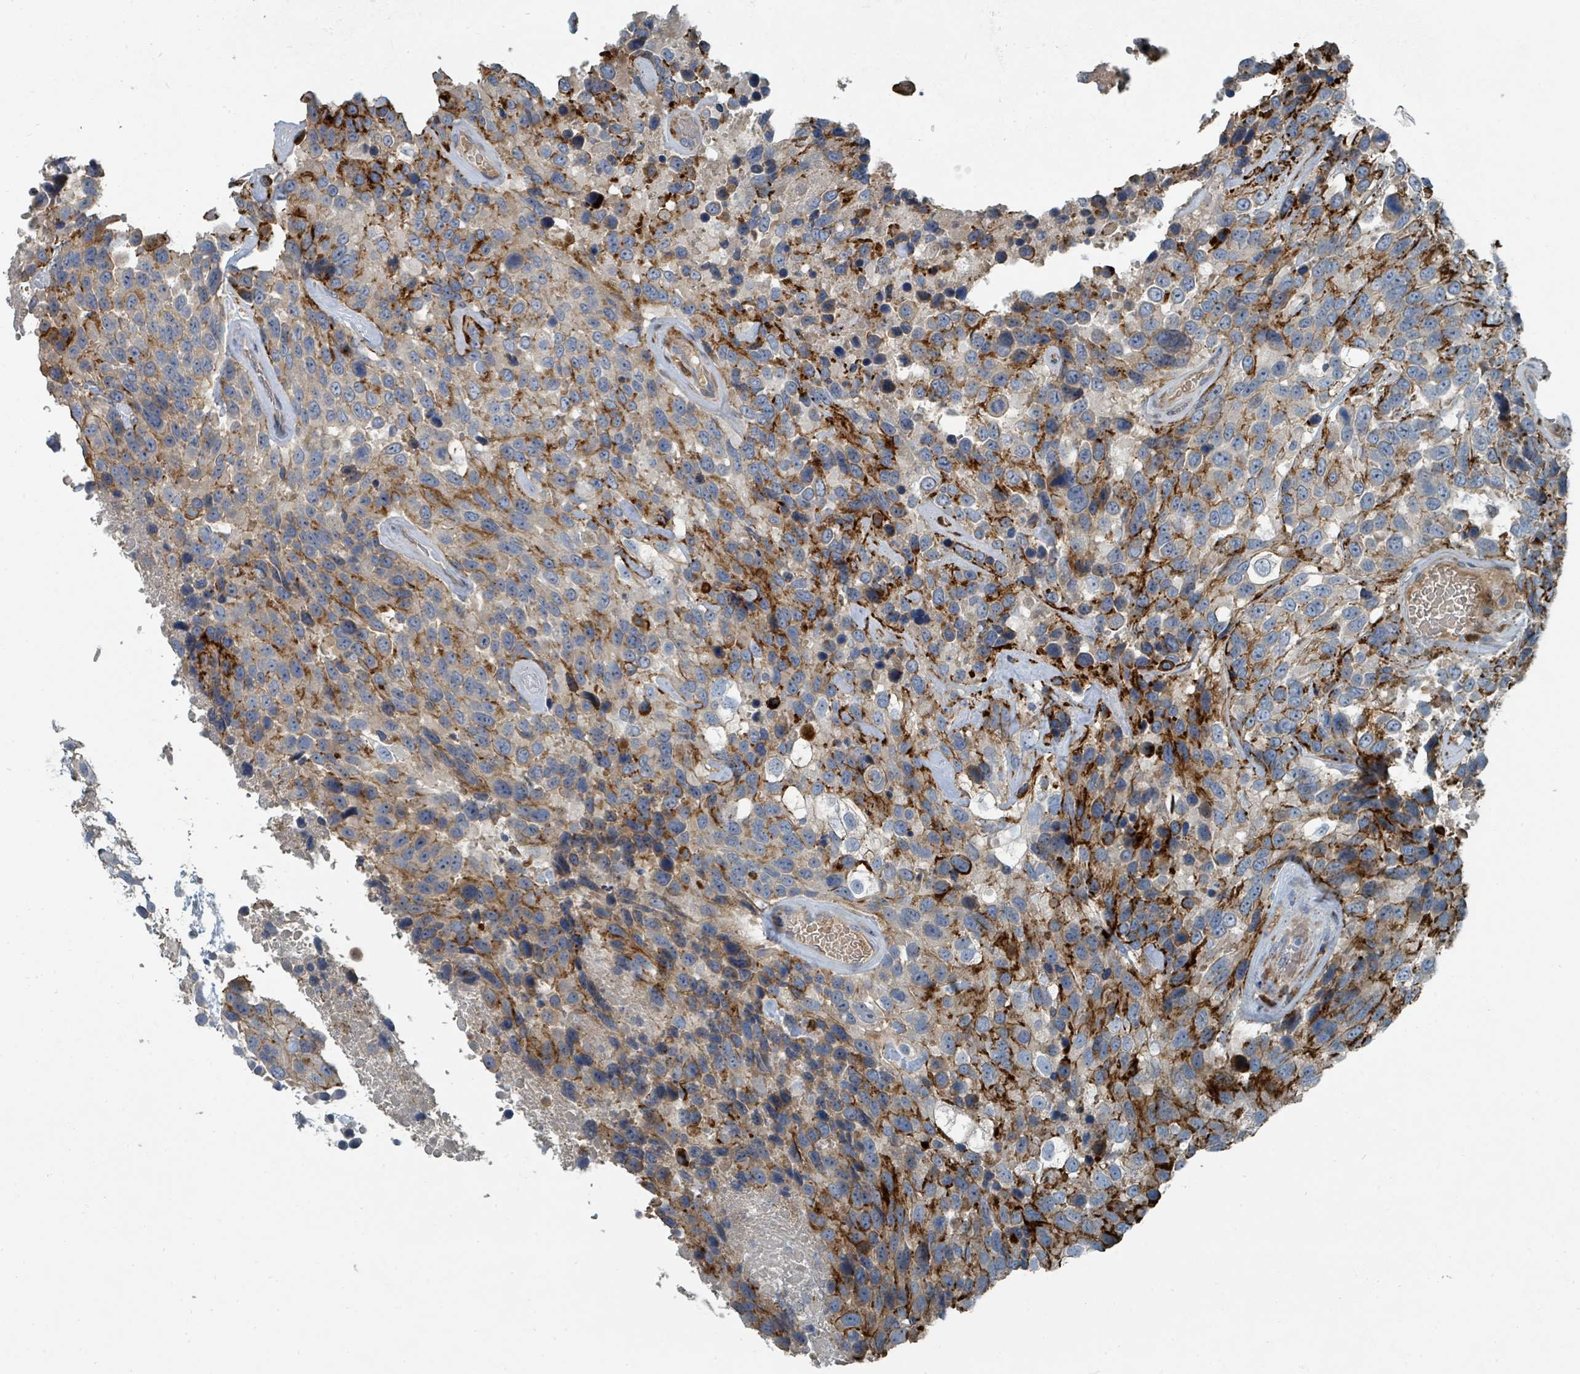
{"staining": {"intensity": "strong", "quantity": "<25%", "location": "cytoplasmic/membranous"}, "tissue": "urothelial cancer", "cell_type": "Tumor cells", "image_type": "cancer", "snomed": [{"axis": "morphology", "description": "Urothelial carcinoma, High grade"}, {"axis": "topography", "description": "Urinary bladder"}], "caption": "Immunohistochemical staining of high-grade urothelial carcinoma demonstrates medium levels of strong cytoplasmic/membranous protein expression in about <25% of tumor cells.", "gene": "SLC44A5", "patient": {"sex": "male", "age": 56}}